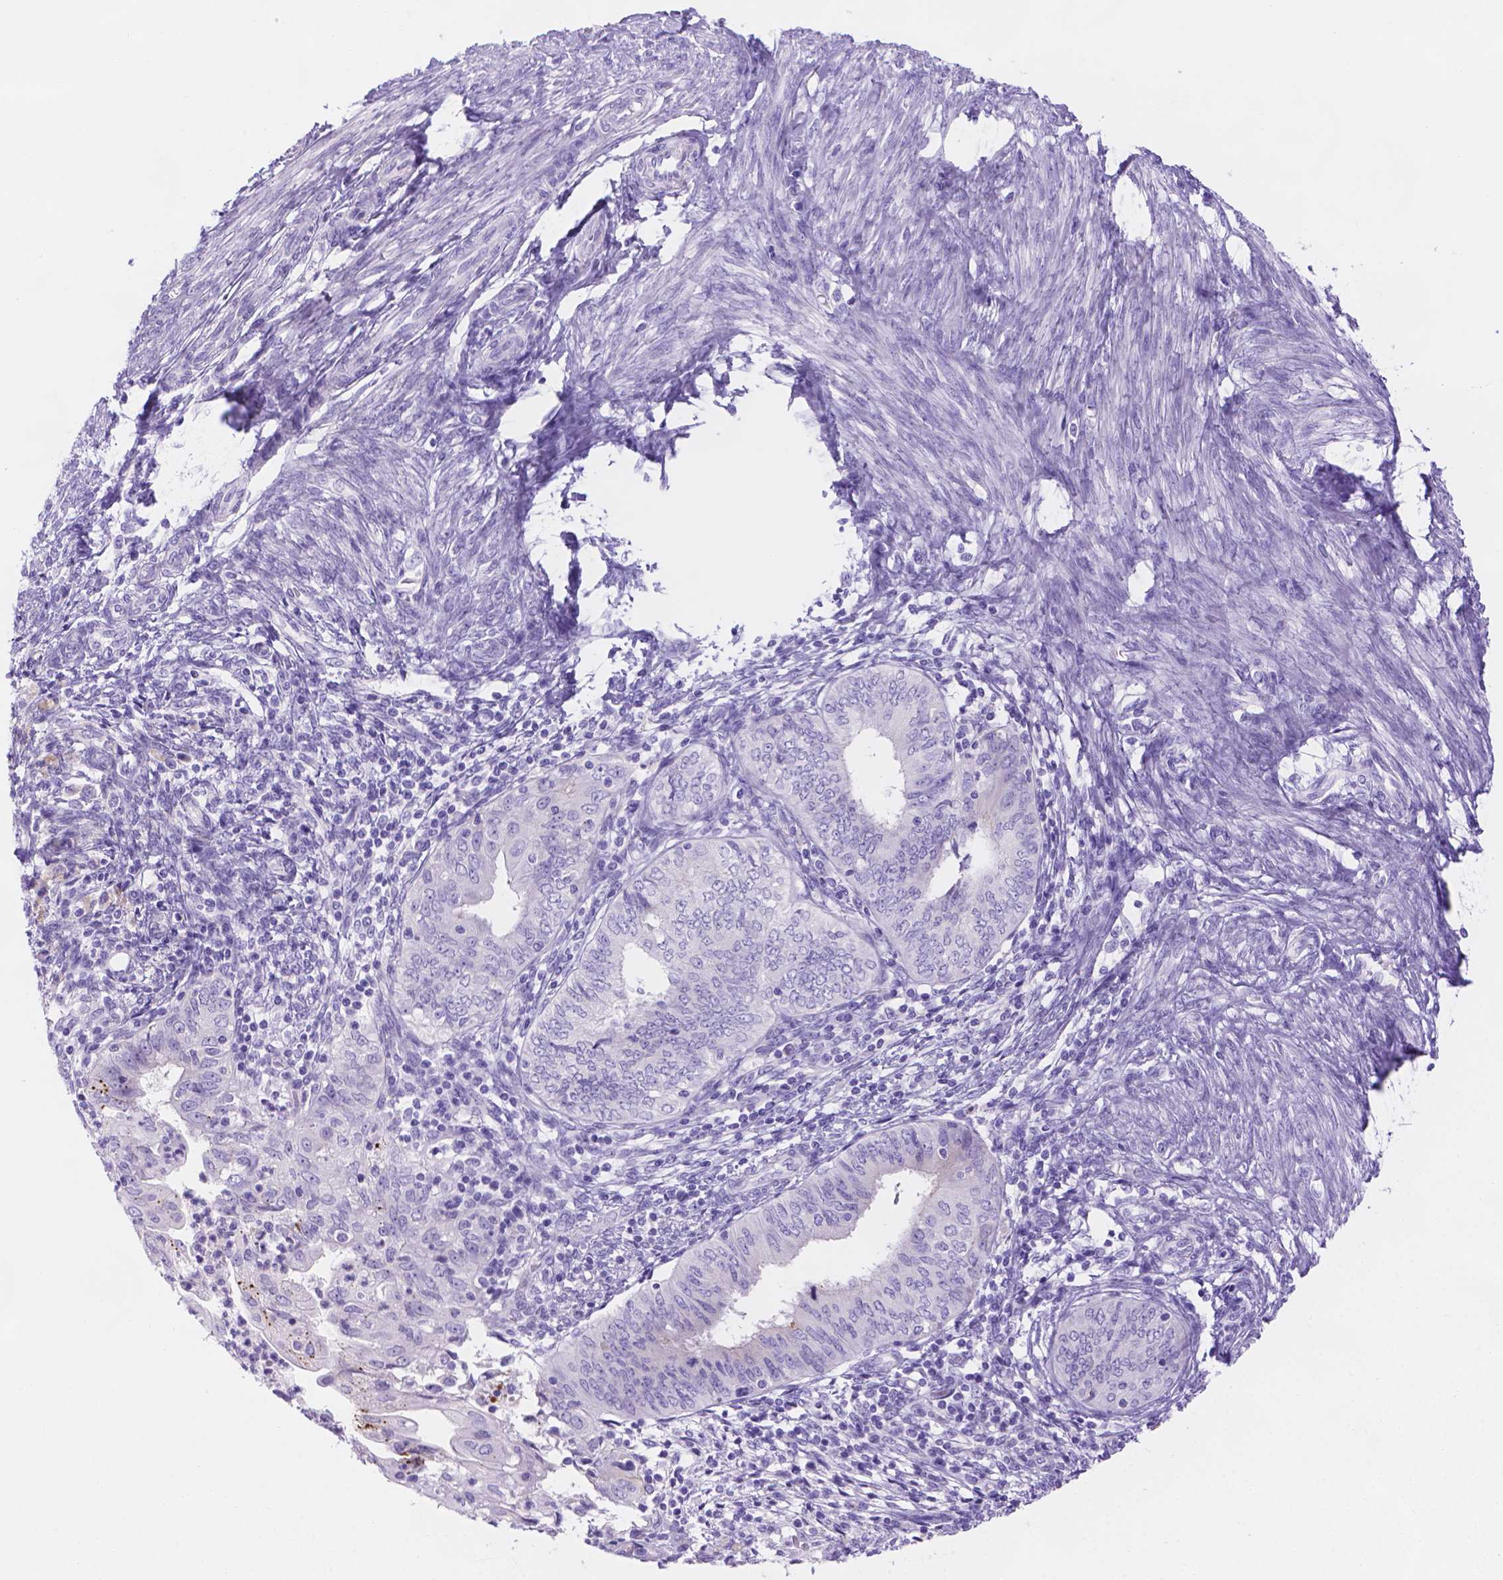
{"staining": {"intensity": "negative", "quantity": "none", "location": "none"}, "tissue": "endometrial cancer", "cell_type": "Tumor cells", "image_type": "cancer", "snomed": [{"axis": "morphology", "description": "Adenocarcinoma, NOS"}, {"axis": "topography", "description": "Endometrium"}], "caption": "Tumor cells are negative for protein expression in human endometrial adenocarcinoma. Nuclei are stained in blue.", "gene": "MLN", "patient": {"sex": "female", "age": 68}}